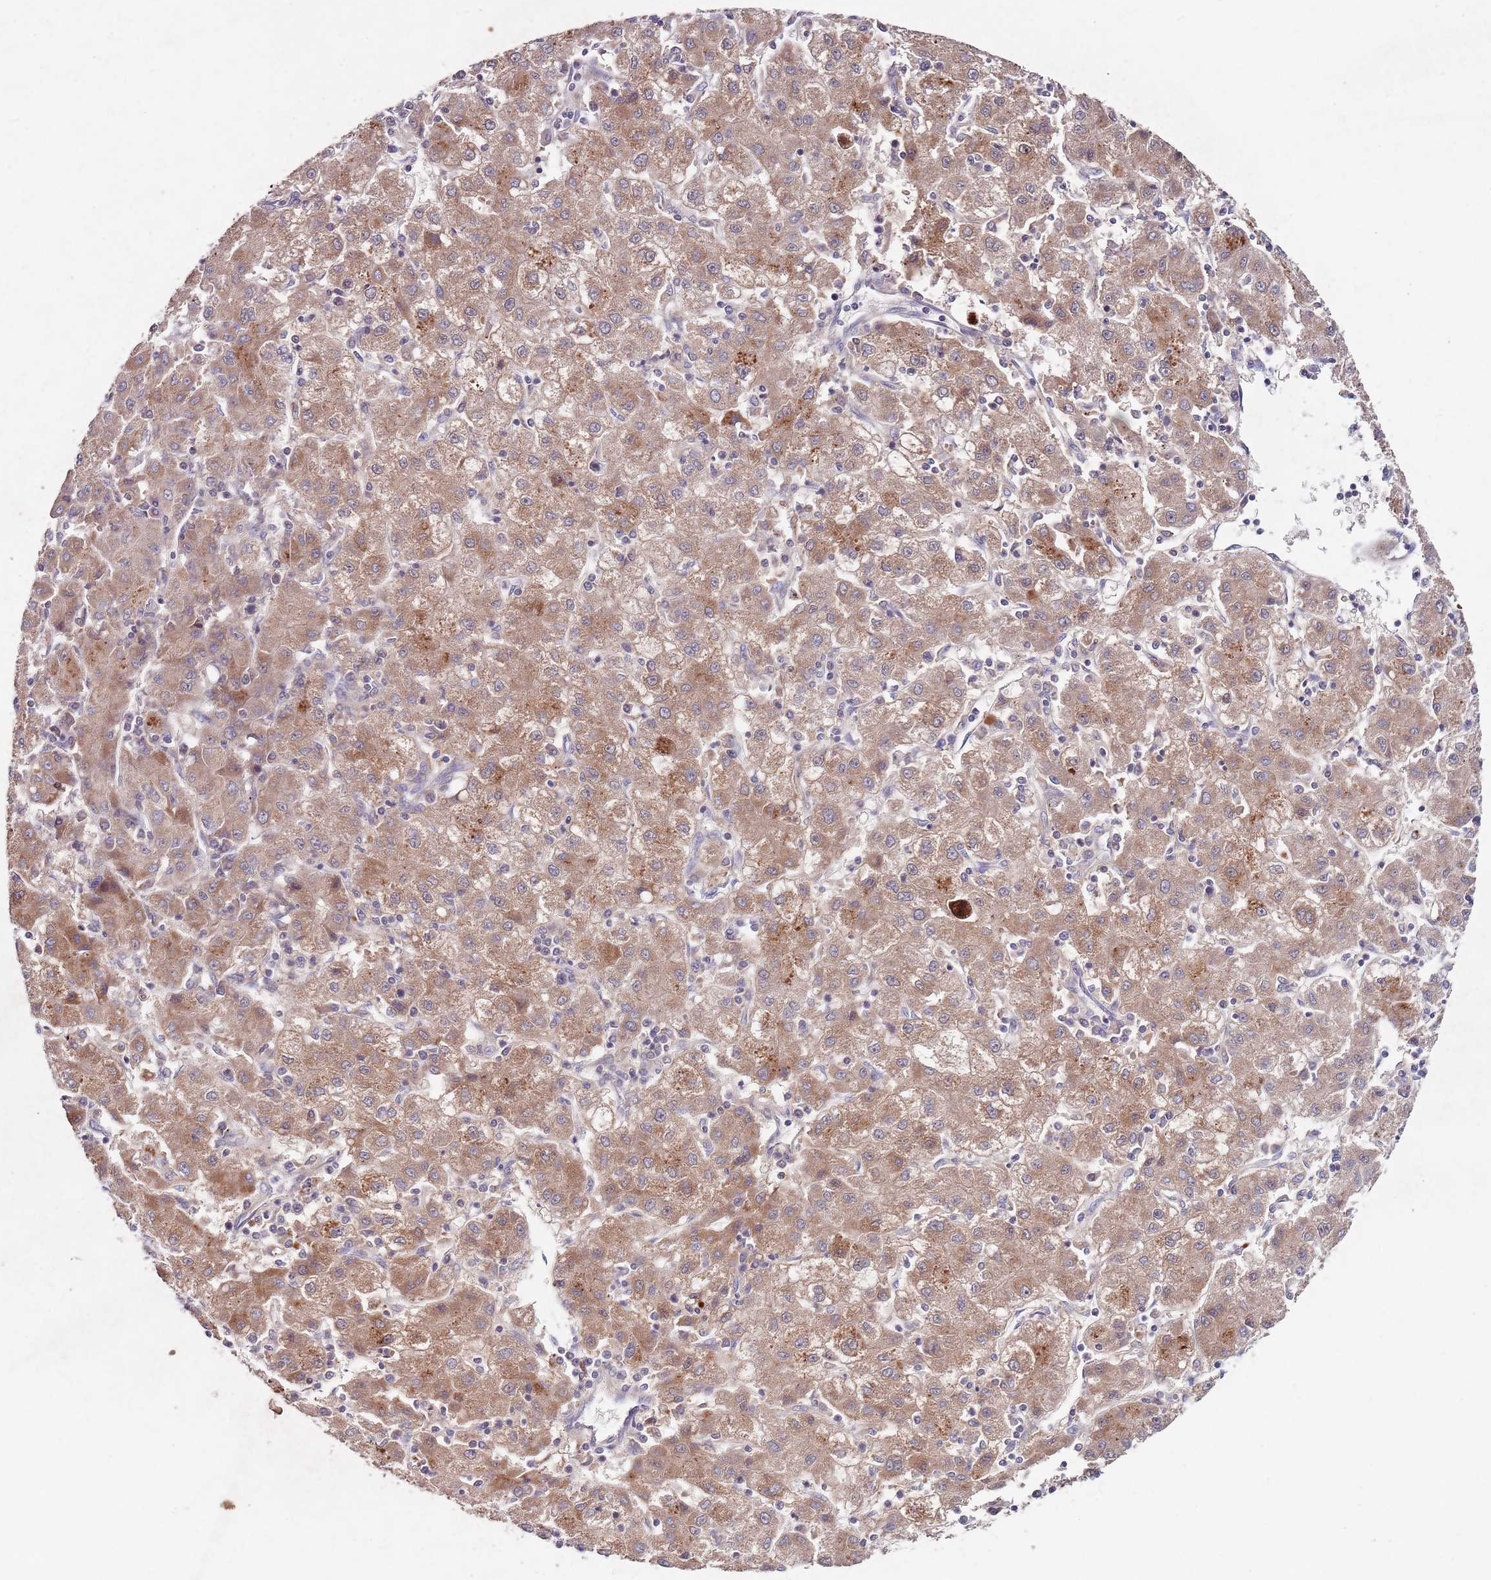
{"staining": {"intensity": "moderate", "quantity": ">75%", "location": "cytoplasmic/membranous"}, "tissue": "liver cancer", "cell_type": "Tumor cells", "image_type": "cancer", "snomed": [{"axis": "morphology", "description": "Carcinoma, Hepatocellular, NOS"}, {"axis": "topography", "description": "Liver"}], "caption": "About >75% of tumor cells in human liver cancer (hepatocellular carcinoma) show moderate cytoplasmic/membranous protein staining as visualized by brown immunohistochemical staining.", "gene": "NRDE2", "patient": {"sex": "male", "age": 72}}